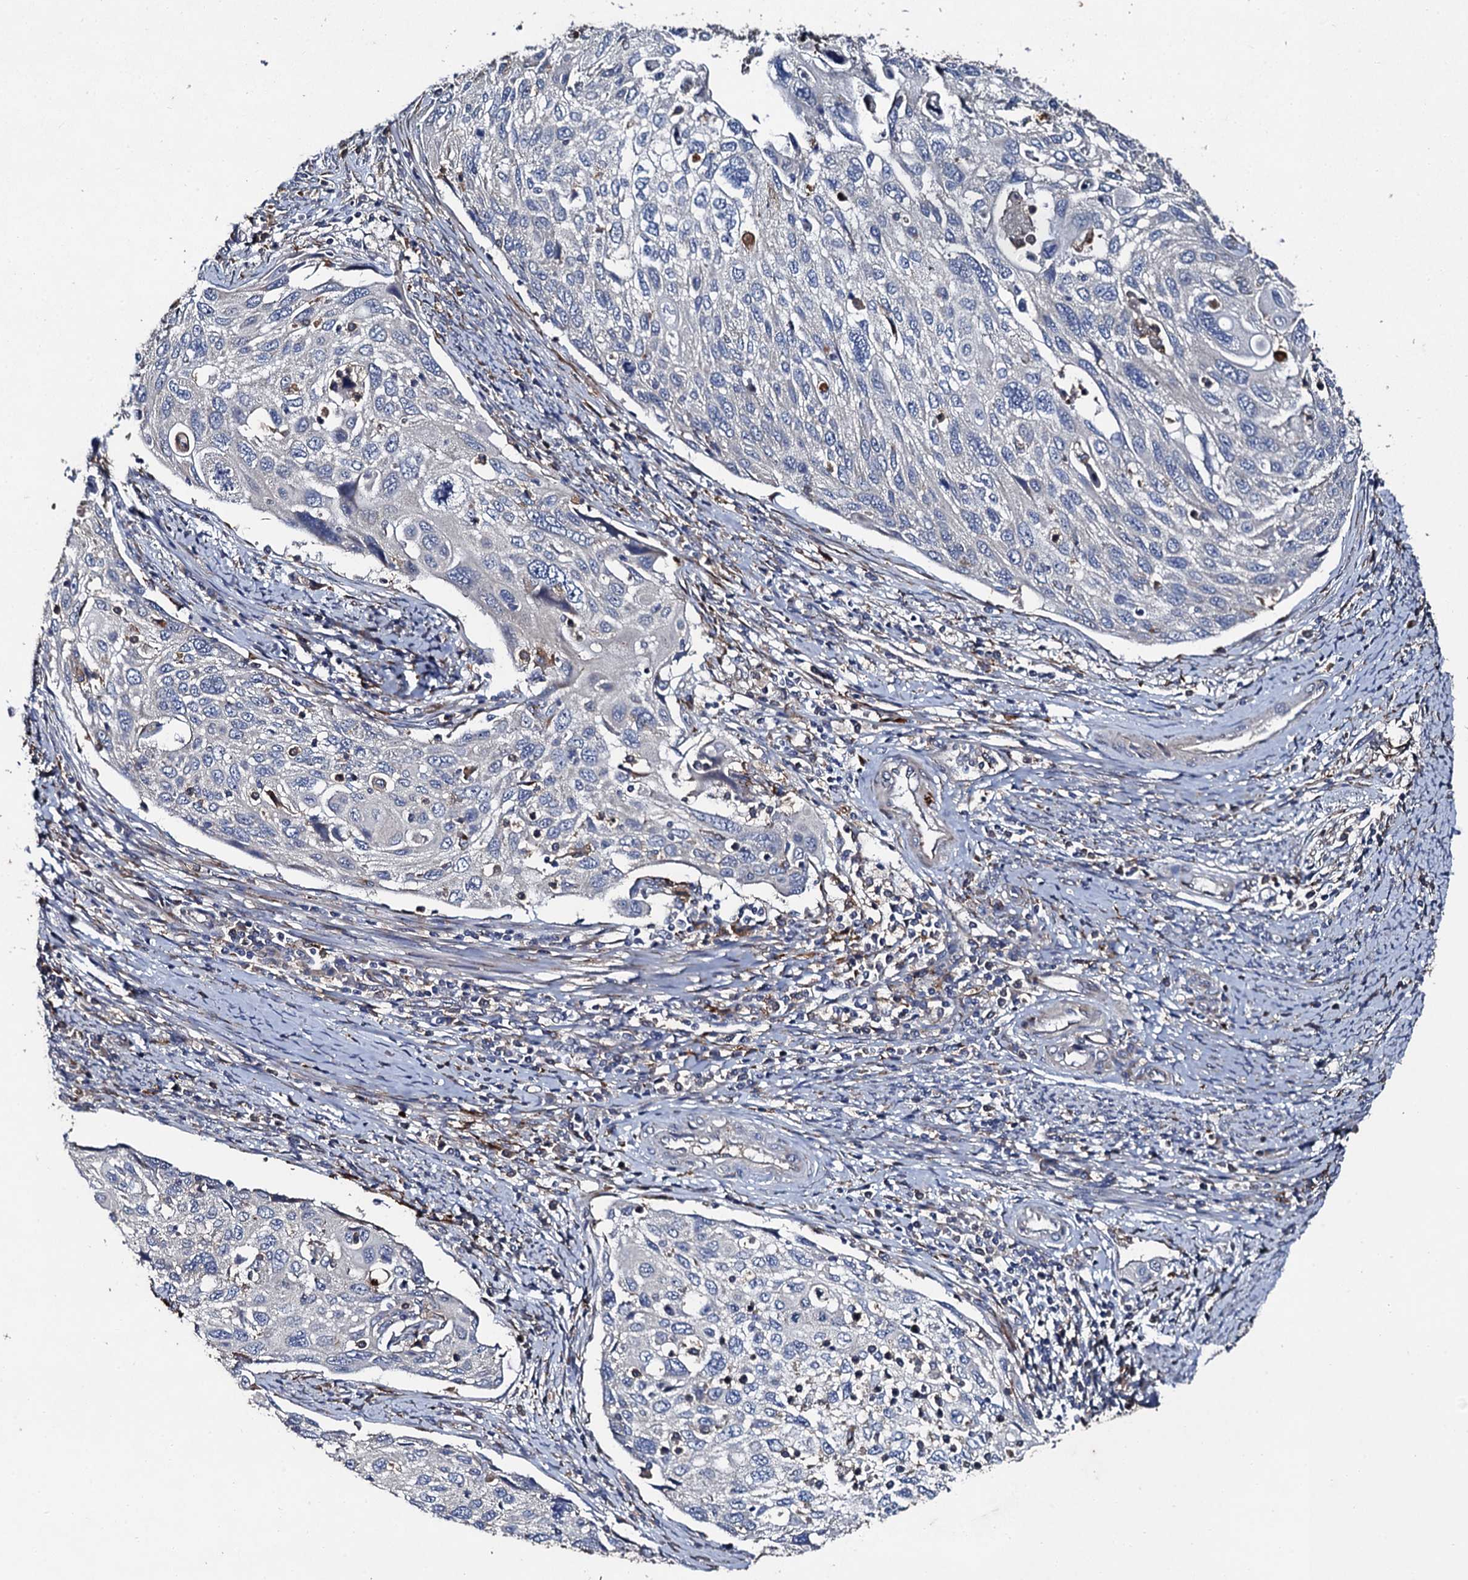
{"staining": {"intensity": "negative", "quantity": "none", "location": "none"}, "tissue": "cervical cancer", "cell_type": "Tumor cells", "image_type": "cancer", "snomed": [{"axis": "morphology", "description": "Squamous cell carcinoma, NOS"}, {"axis": "topography", "description": "Cervix"}], "caption": "Immunohistochemistry (IHC) of human cervical squamous cell carcinoma demonstrates no staining in tumor cells.", "gene": "LRRC28", "patient": {"sex": "female", "age": 70}}